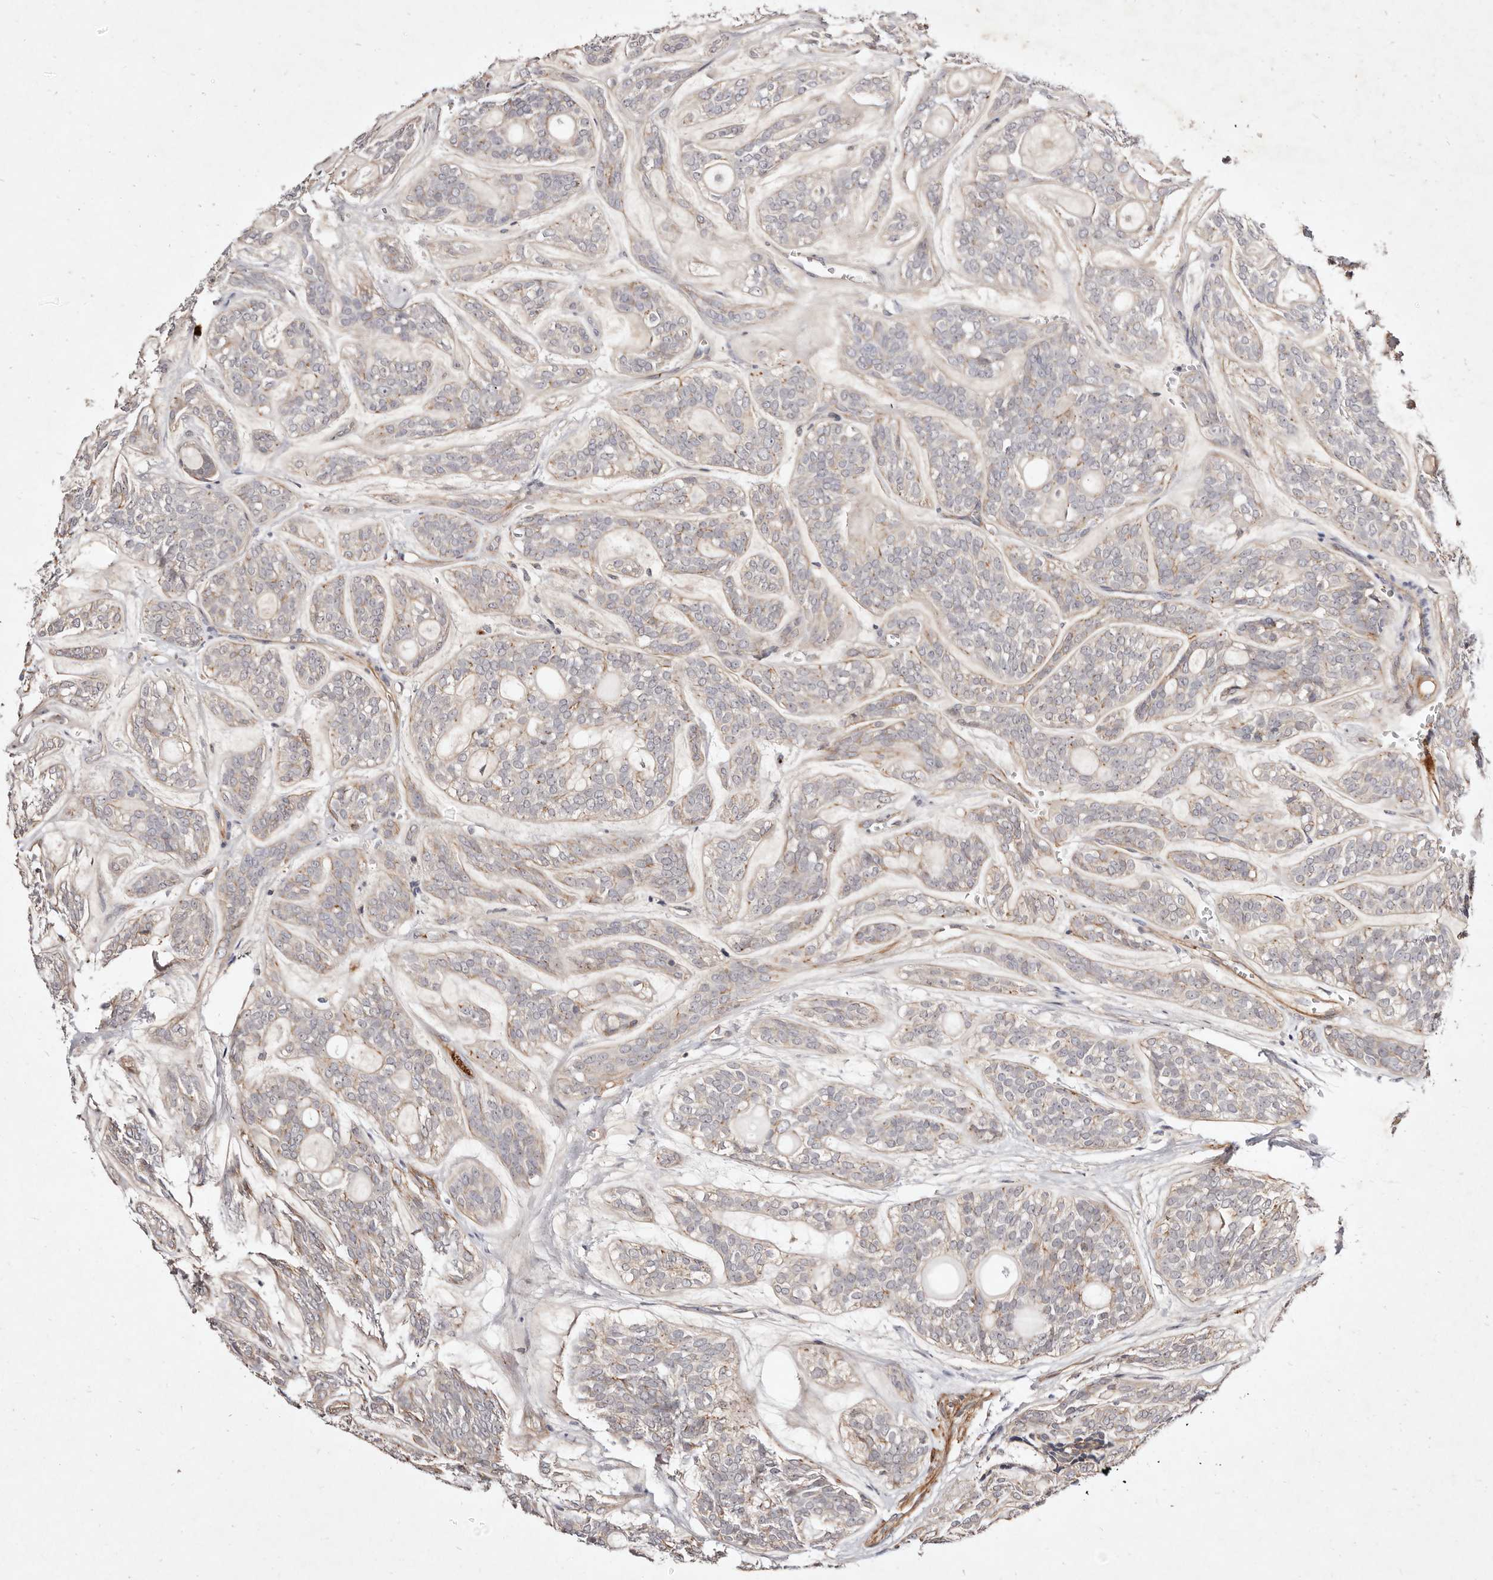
{"staining": {"intensity": "negative", "quantity": "none", "location": "none"}, "tissue": "head and neck cancer", "cell_type": "Tumor cells", "image_type": "cancer", "snomed": [{"axis": "morphology", "description": "Adenocarcinoma, NOS"}, {"axis": "topography", "description": "Head-Neck"}], "caption": "Immunohistochemical staining of human adenocarcinoma (head and neck) shows no significant expression in tumor cells. (Brightfield microscopy of DAB immunohistochemistry (IHC) at high magnification).", "gene": "MTMR11", "patient": {"sex": "male", "age": 66}}